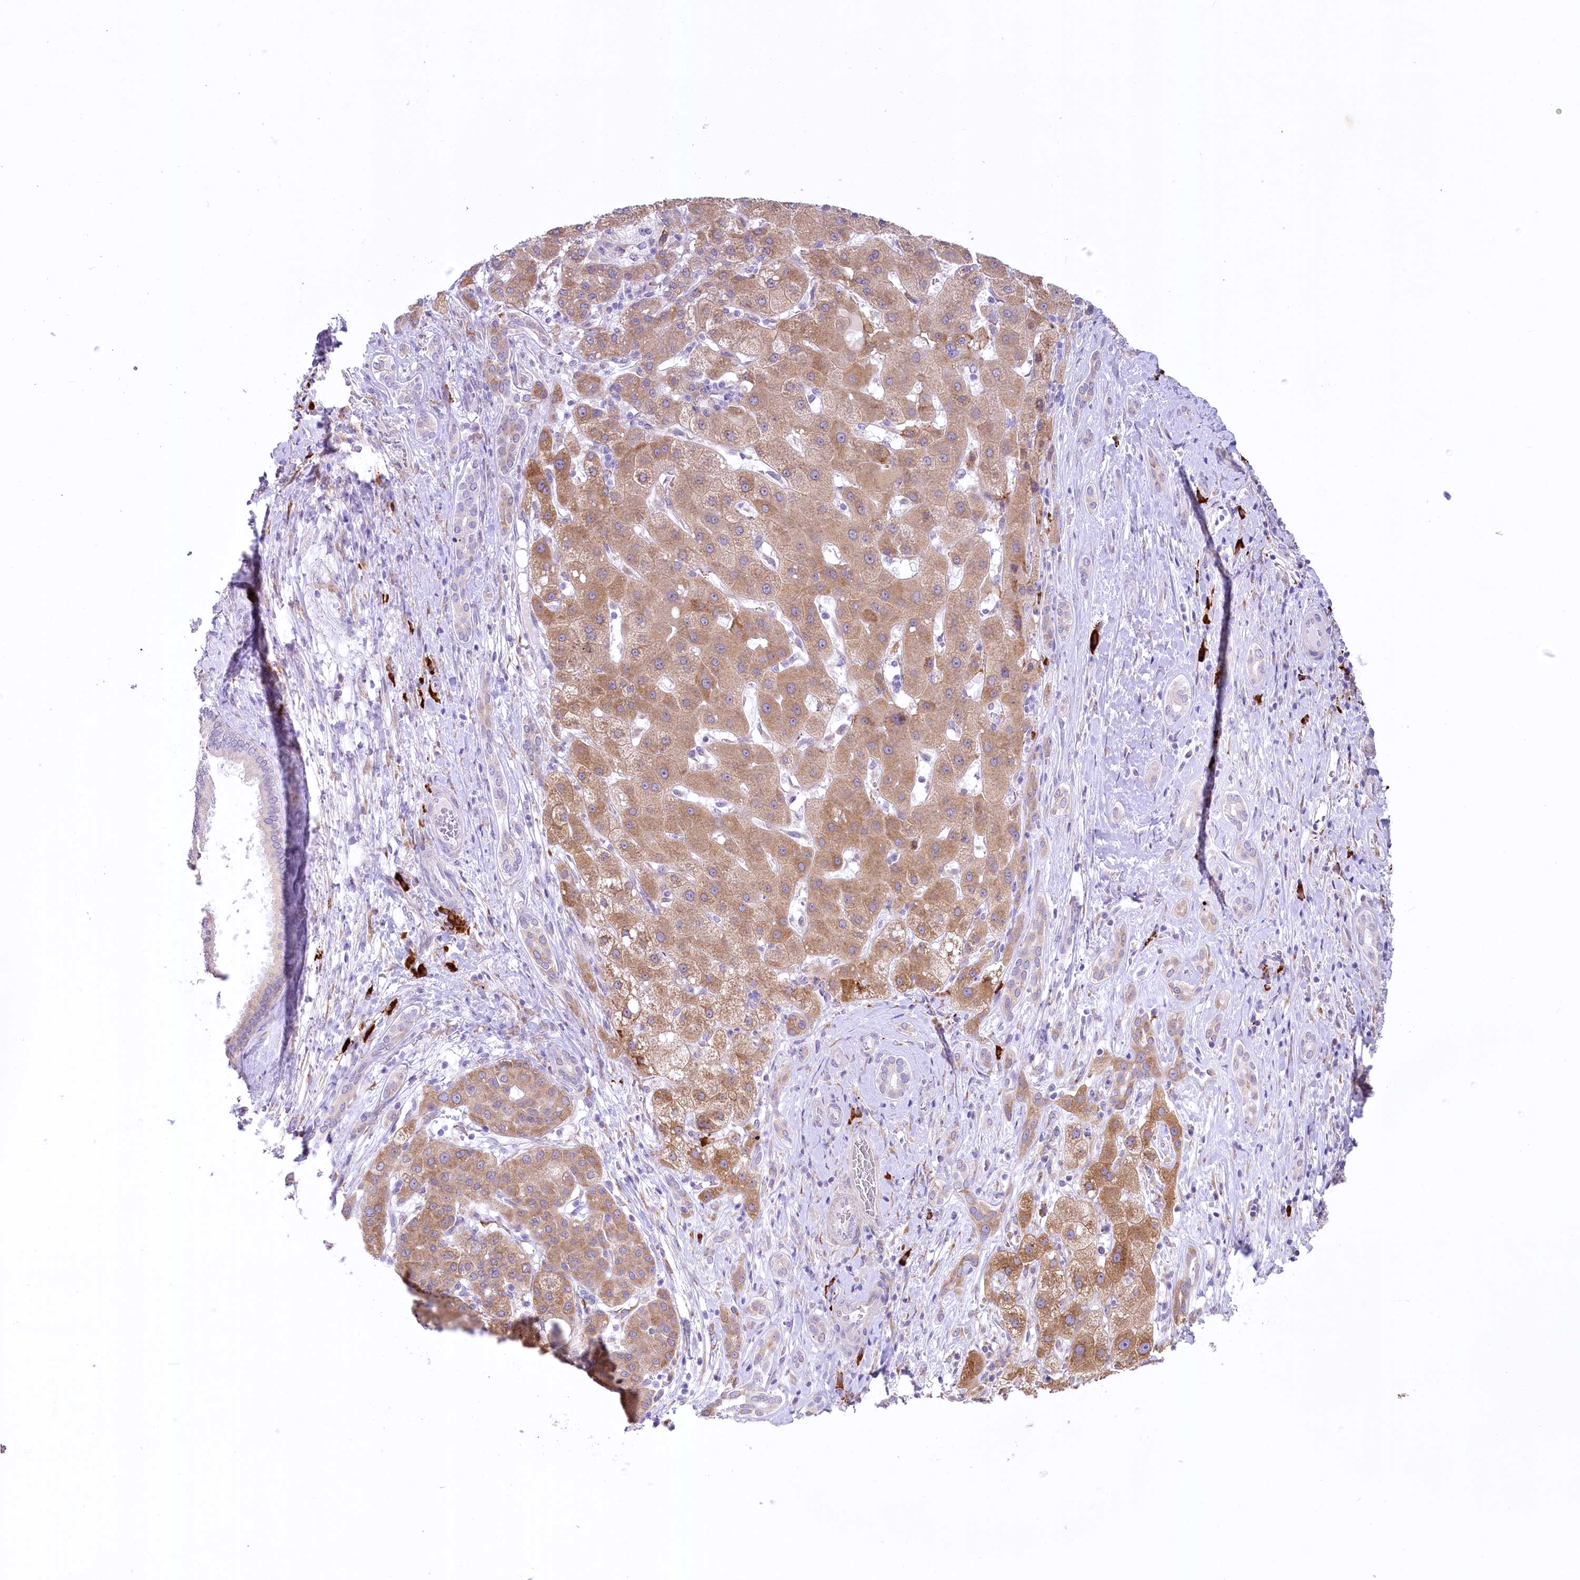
{"staining": {"intensity": "moderate", "quantity": ">75%", "location": "cytoplasmic/membranous"}, "tissue": "liver cancer", "cell_type": "Tumor cells", "image_type": "cancer", "snomed": [{"axis": "morphology", "description": "Carcinoma, Hepatocellular, NOS"}, {"axis": "topography", "description": "Liver"}], "caption": "The image shows immunohistochemical staining of liver cancer. There is moderate cytoplasmic/membranous positivity is seen in approximately >75% of tumor cells.", "gene": "NCKAP5", "patient": {"sex": "male", "age": 65}}